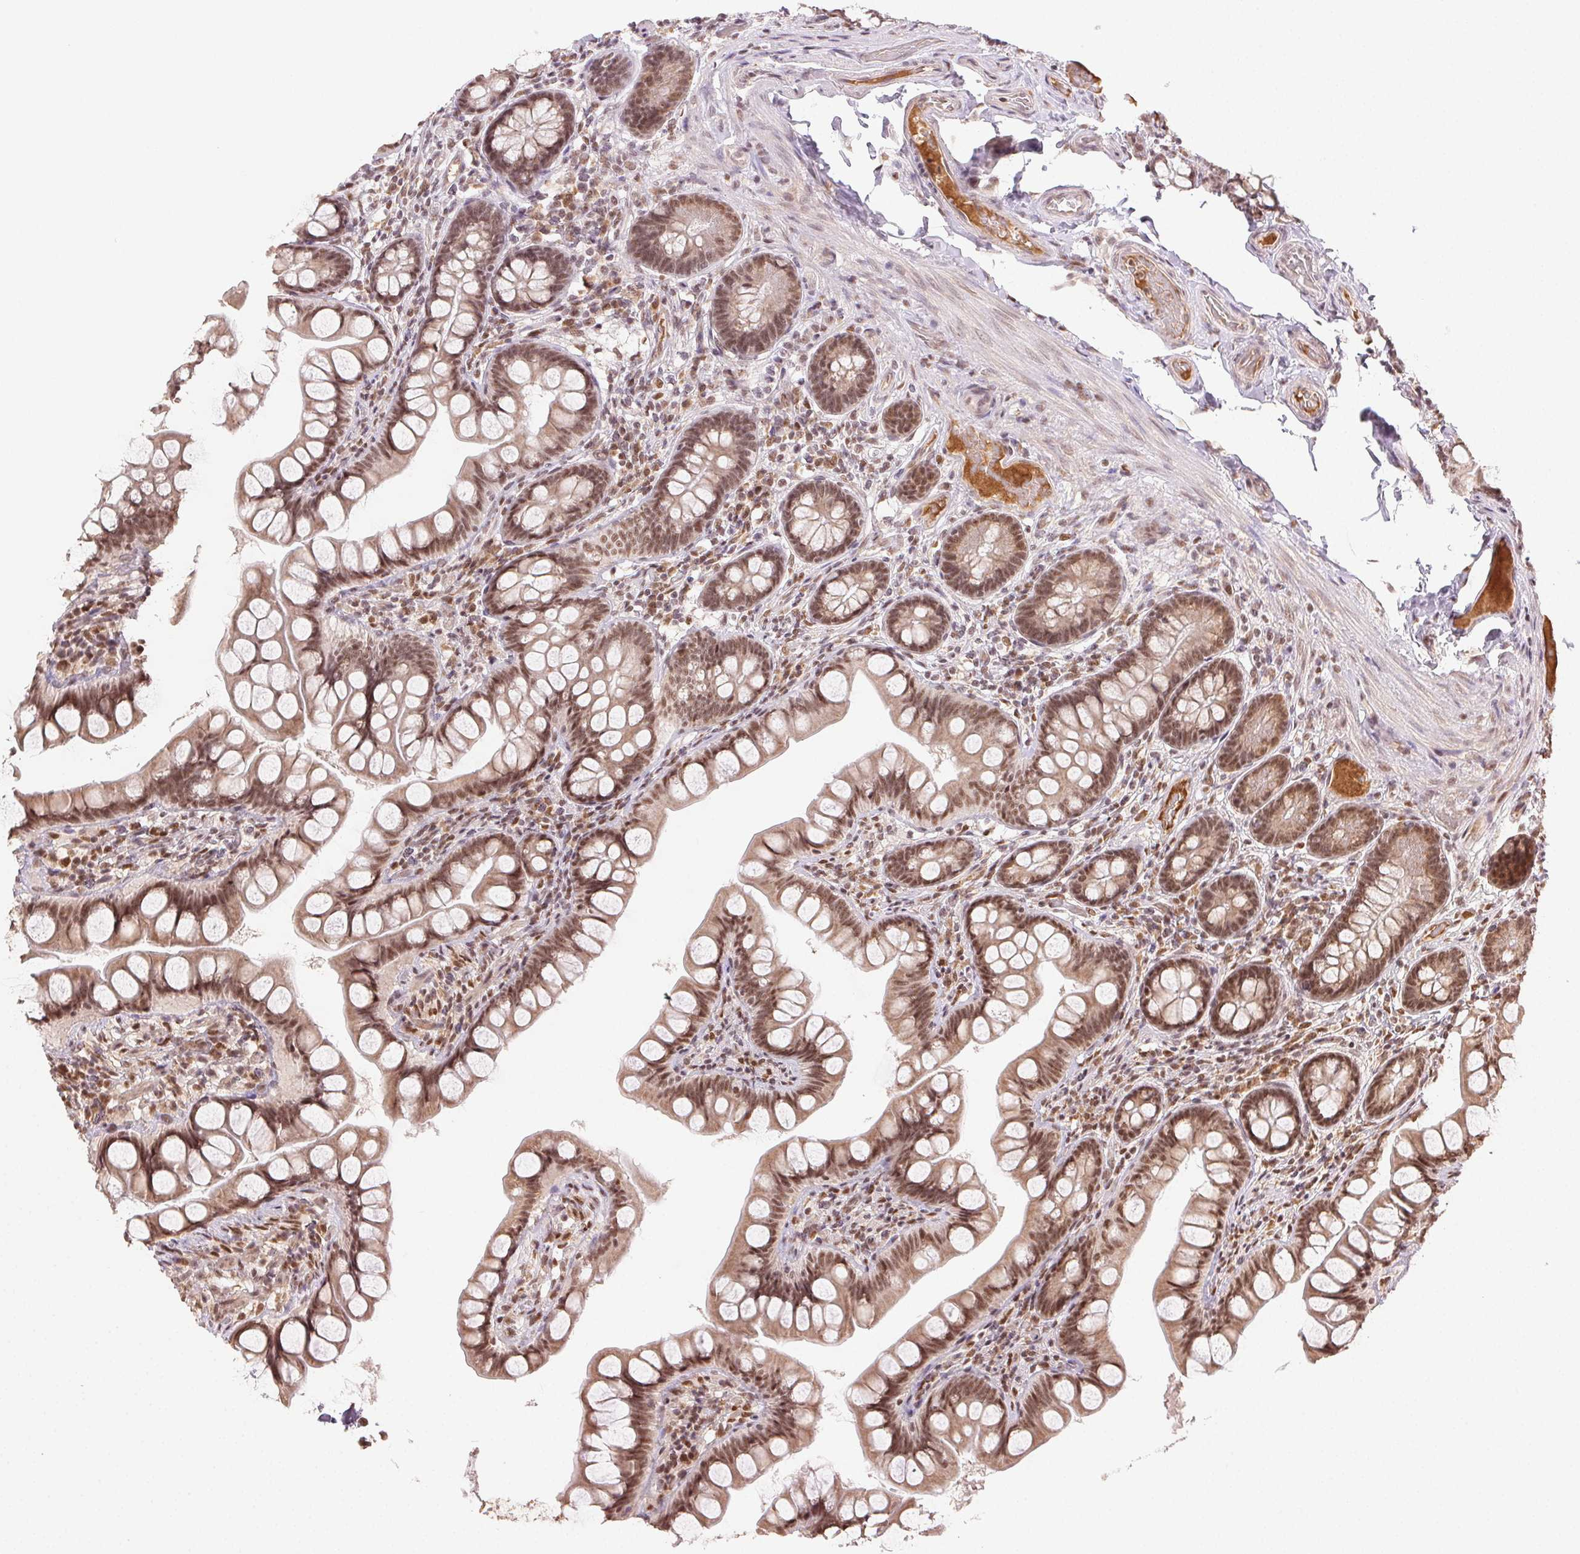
{"staining": {"intensity": "moderate", "quantity": ">75%", "location": "cytoplasmic/membranous,nuclear"}, "tissue": "small intestine", "cell_type": "Glandular cells", "image_type": "normal", "snomed": [{"axis": "morphology", "description": "Normal tissue, NOS"}, {"axis": "topography", "description": "Small intestine"}], "caption": "An IHC photomicrograph of unremarkable tissue is shown. Protein staining in brown highlights moderate cytoplasmic/membranous,nuclear positivity in small intestine within glandular cells. (Brightfield microscopy of DAB IHC at high magnification).", "gene": "TREML4", "patient": {"sex": "male", "age": 70}}